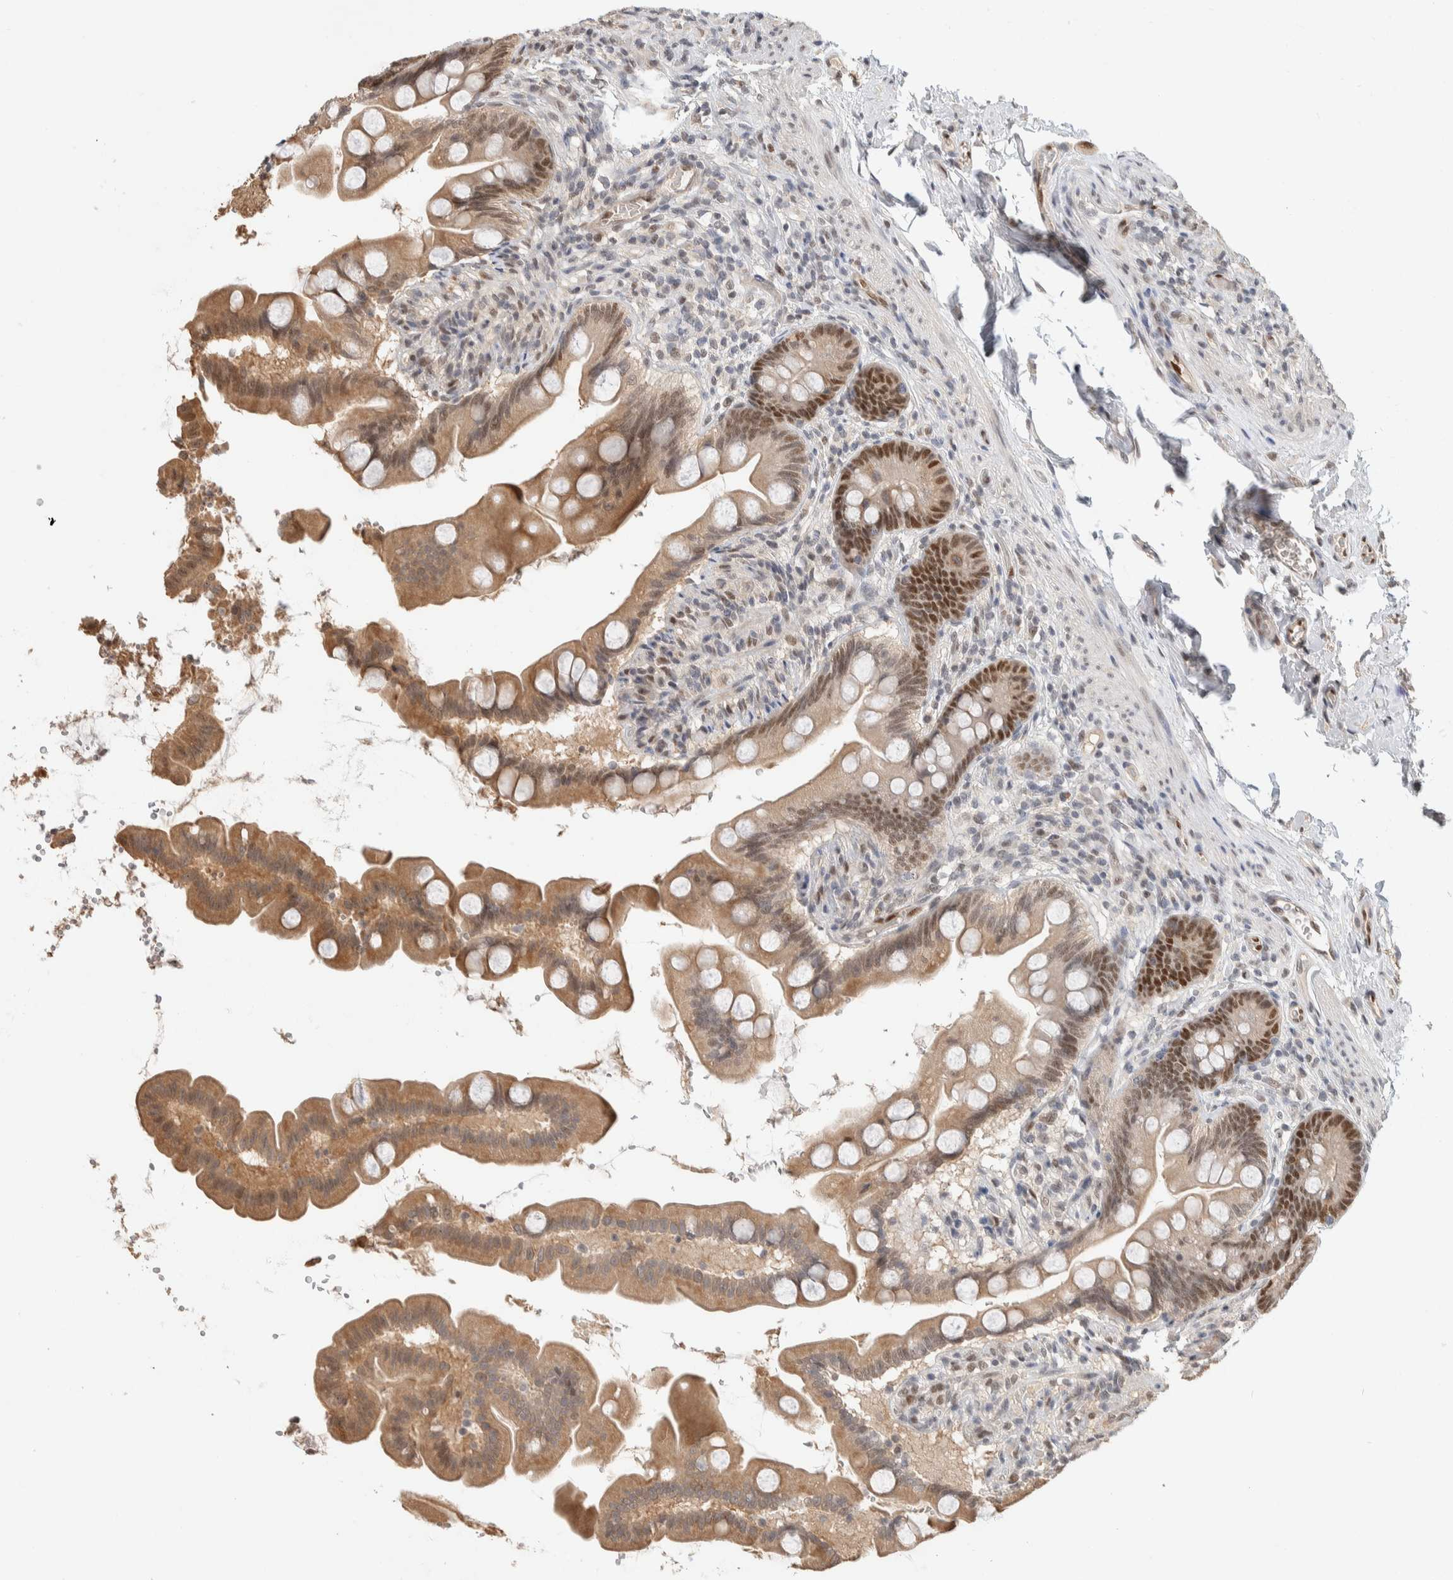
{"staining": {"intensity": "moderate", "quantity": ">75%", "location": "cytoplasmic/membranous,nuclear"}, "tissue": "small intestine", "cell_type": "Glandular cells", "image_type": "normal", "snomed": [{"axis": "morphology", "description": "Normal tissue, NOS"}, {"axis": "topography", "description": "Small intestine"}], "caption": "Protein expression by immunohistochemistry (IHC) demonstrates moderate cytoplasmic/membranous,nuclear positivity in about >75% of glandular cells in normal small intestine. The staining was performed using DAB to visualize the protein expression in brown, while the nuclei were stained in blue with hematoxylin (Magnification: 20x).", "gene": "PUS7", "patient": {"sex": "female", "age": 56}}